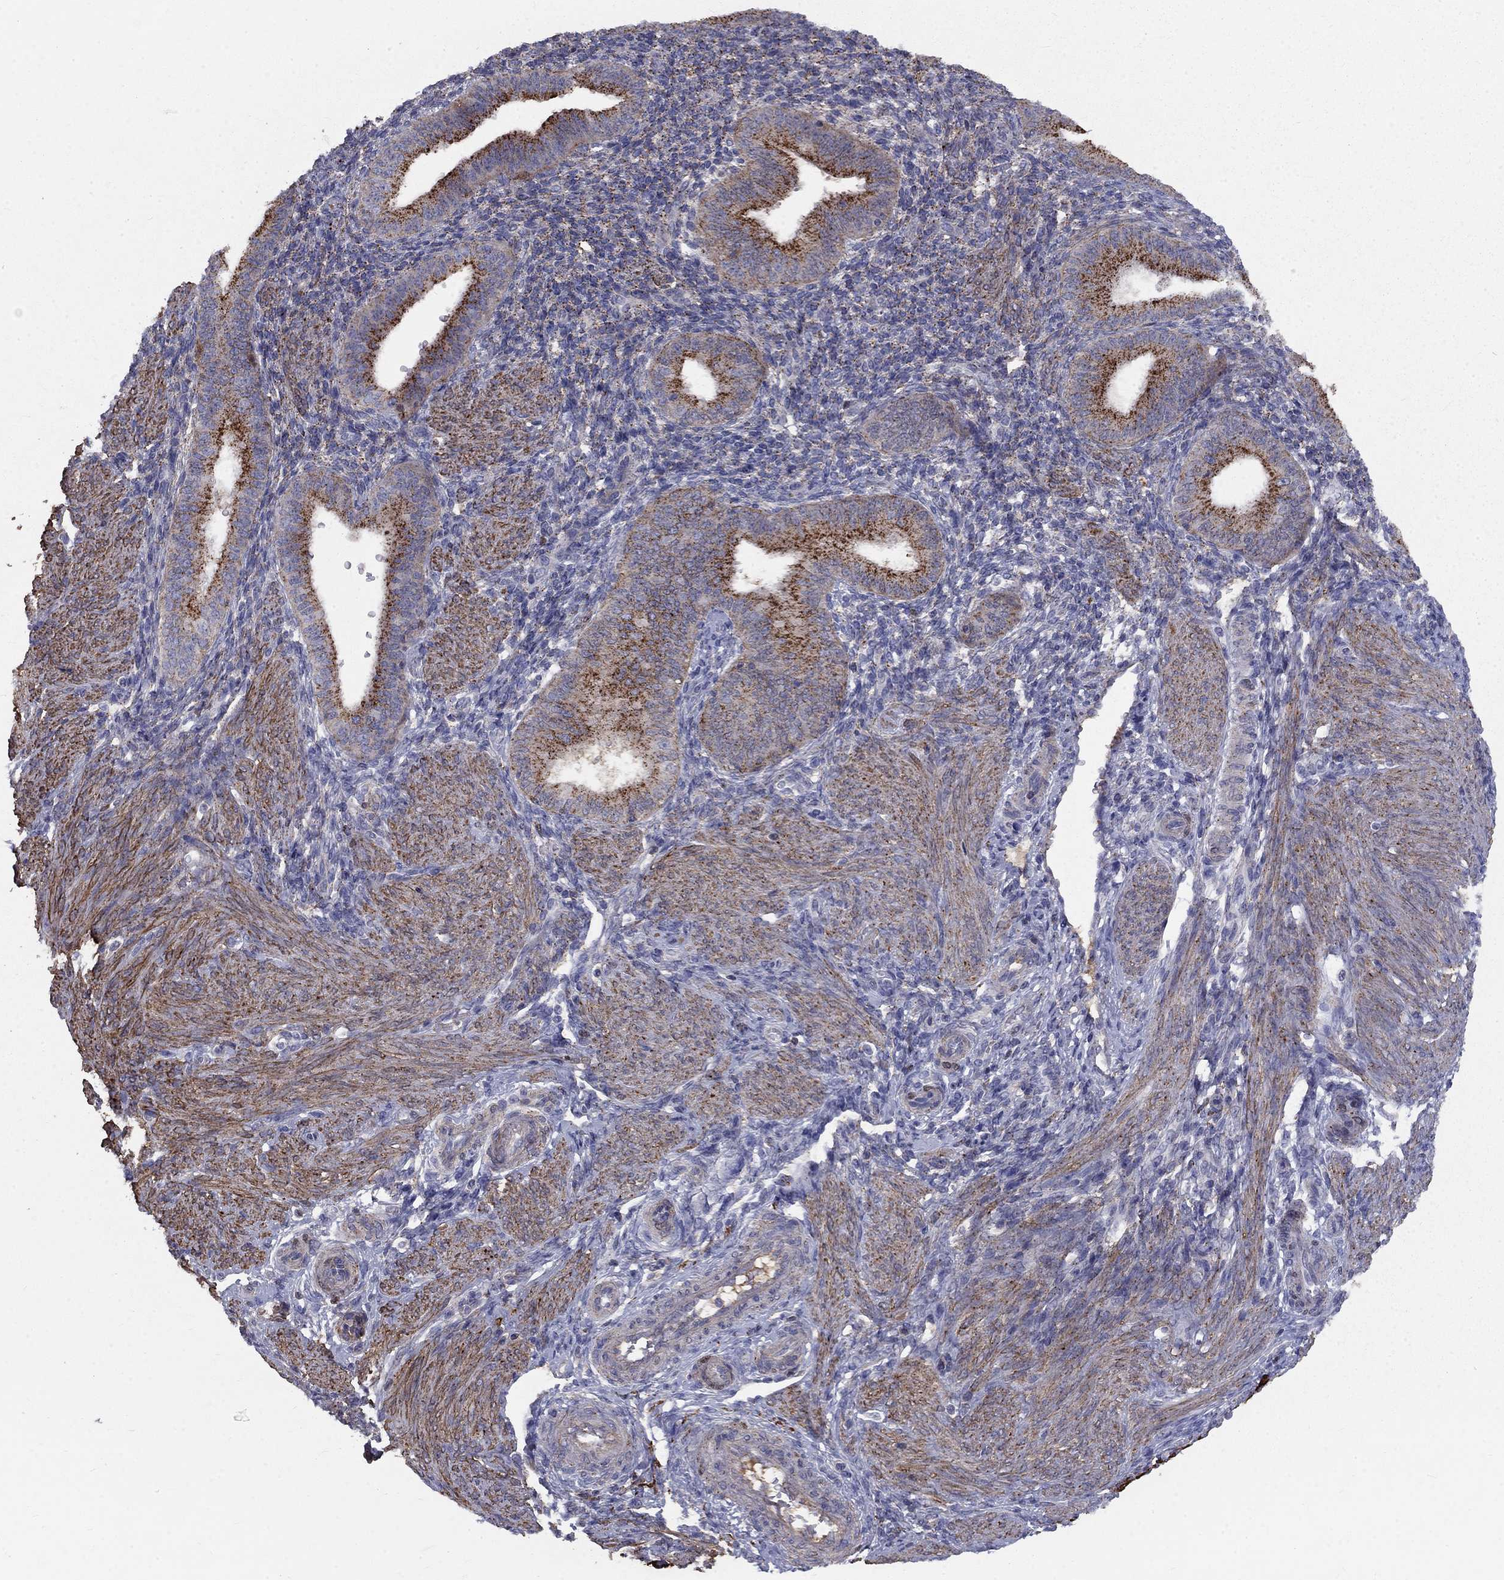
{"staining": {"intensity": "strong", "quantity": "<25%", "location": "cytoplasmic/membranous"}, "tissue": "endometrium", "cell_type": "Cells in endometrial stroma", "image_type": "normal", "snomed": [{"axis": "morphology", "description": "Normal tissue, NOS"}, {"axis": "topography", "description": "Endometrium"}], "caption": "A brown stain labels strong cytoplasmic/membranous positivity of a protein in cells in endometrial stroma of unremarkable endometrium. The protein of interest is stained brown, and the nuclei are stained in blue (DAB (3,3'-diaminobenzidine) IHC with brightfield microscopy, high magnification).", "gene": "EPDR1", "patient": {"sex": "female", "age": 39}}